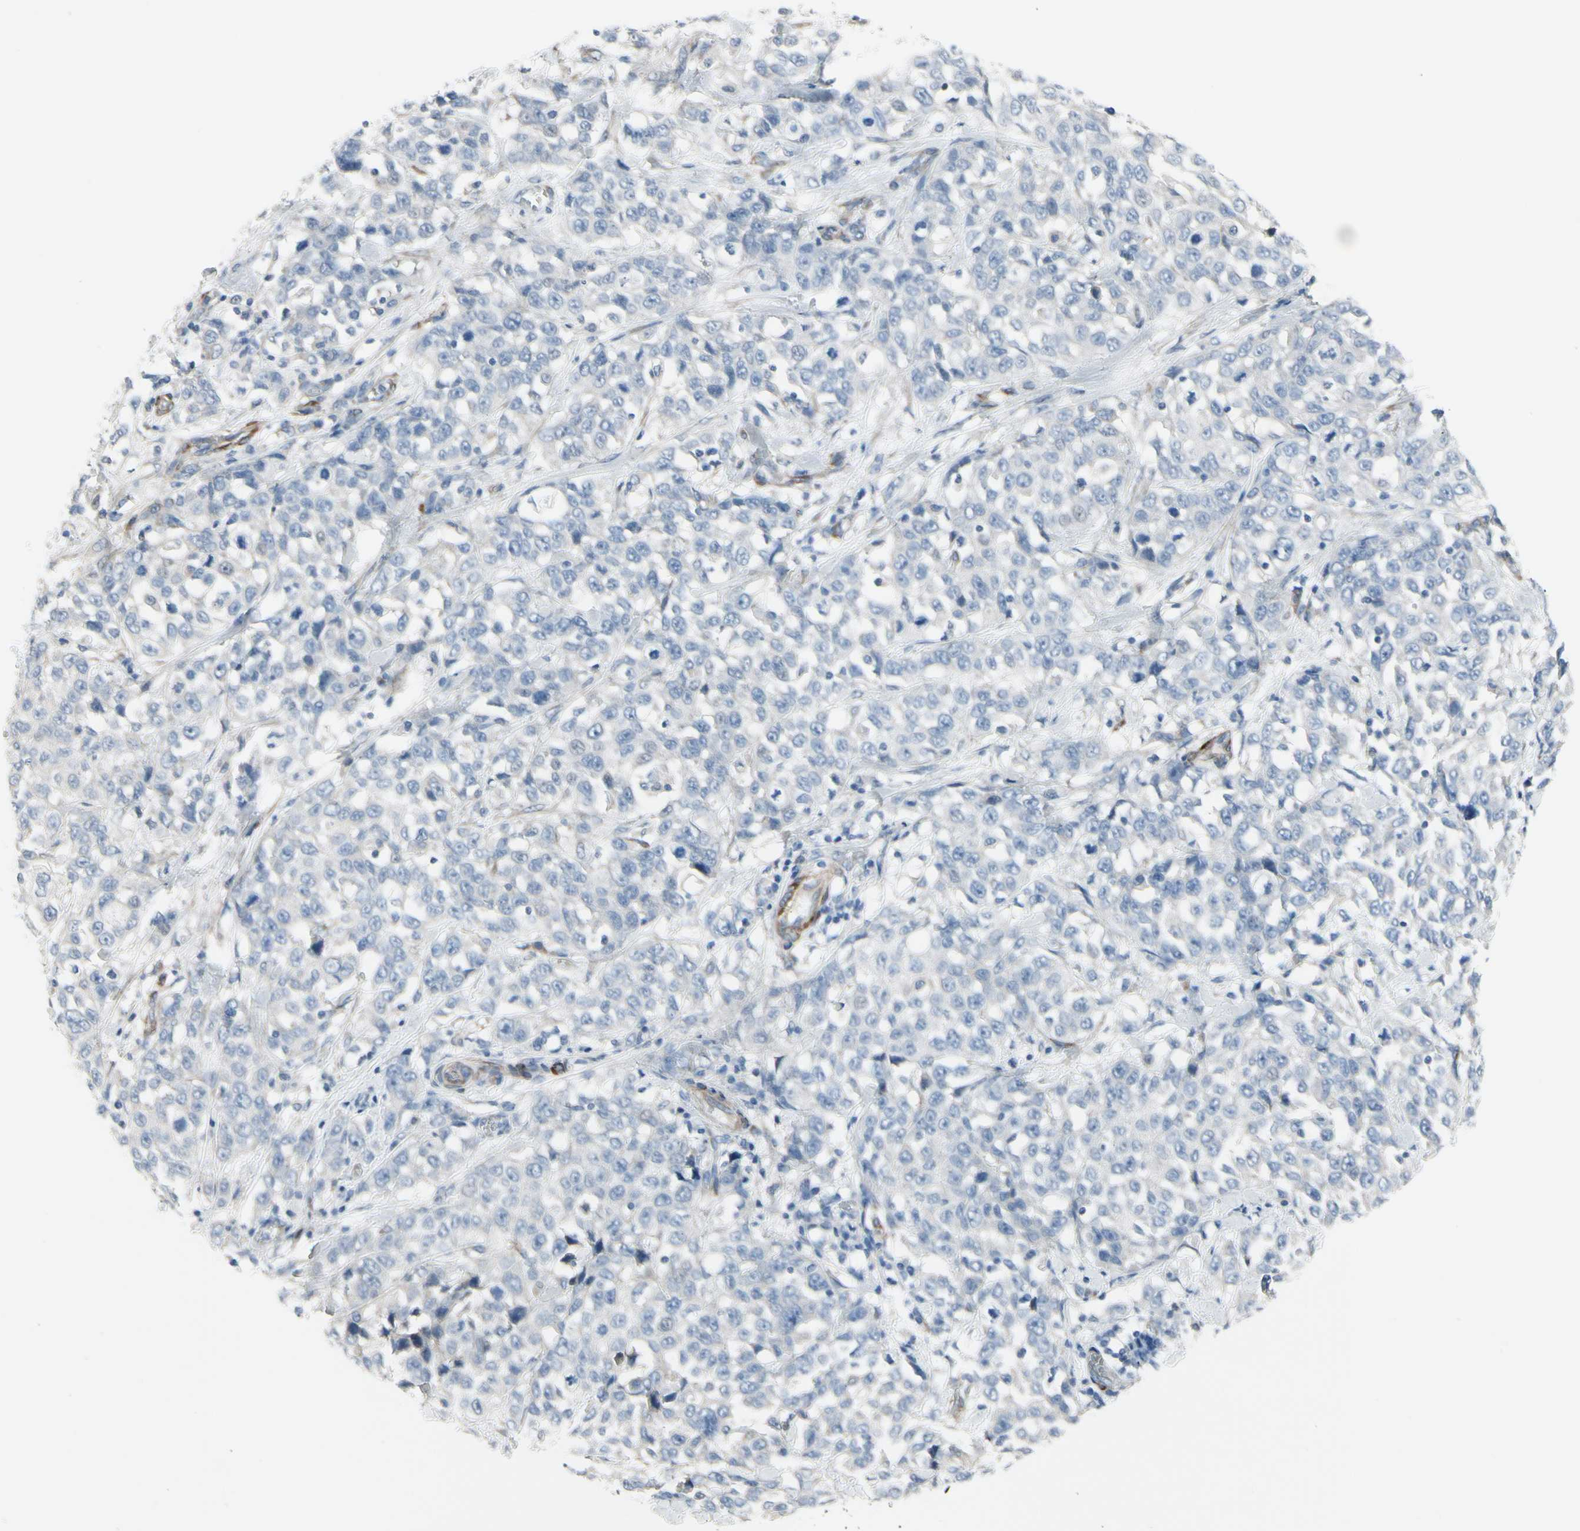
{"staining": {"intensity": "negative", "quantity": "none", "location": "none"}, "tissue": "stomach cancer", "cell_type": "Tumor cells", "image_type": "cancer", "snomed": [{"axis": "morphology", "description": "Normal tissue, NOS"}, {"axis": "morphology", "description": "Adenocarcinoma, NOS"}, {"axis": "topography", "description": "Stomach"}], "caption": "An immunohistochemistry photomicrograph of stomach cancer (adenocarcinoma) is shown. There is no staining in tumor cells of stomach cancer (adenocarcinoma).", "gene": "MAP2", "patient": {"sex": "male", "age": 48}}